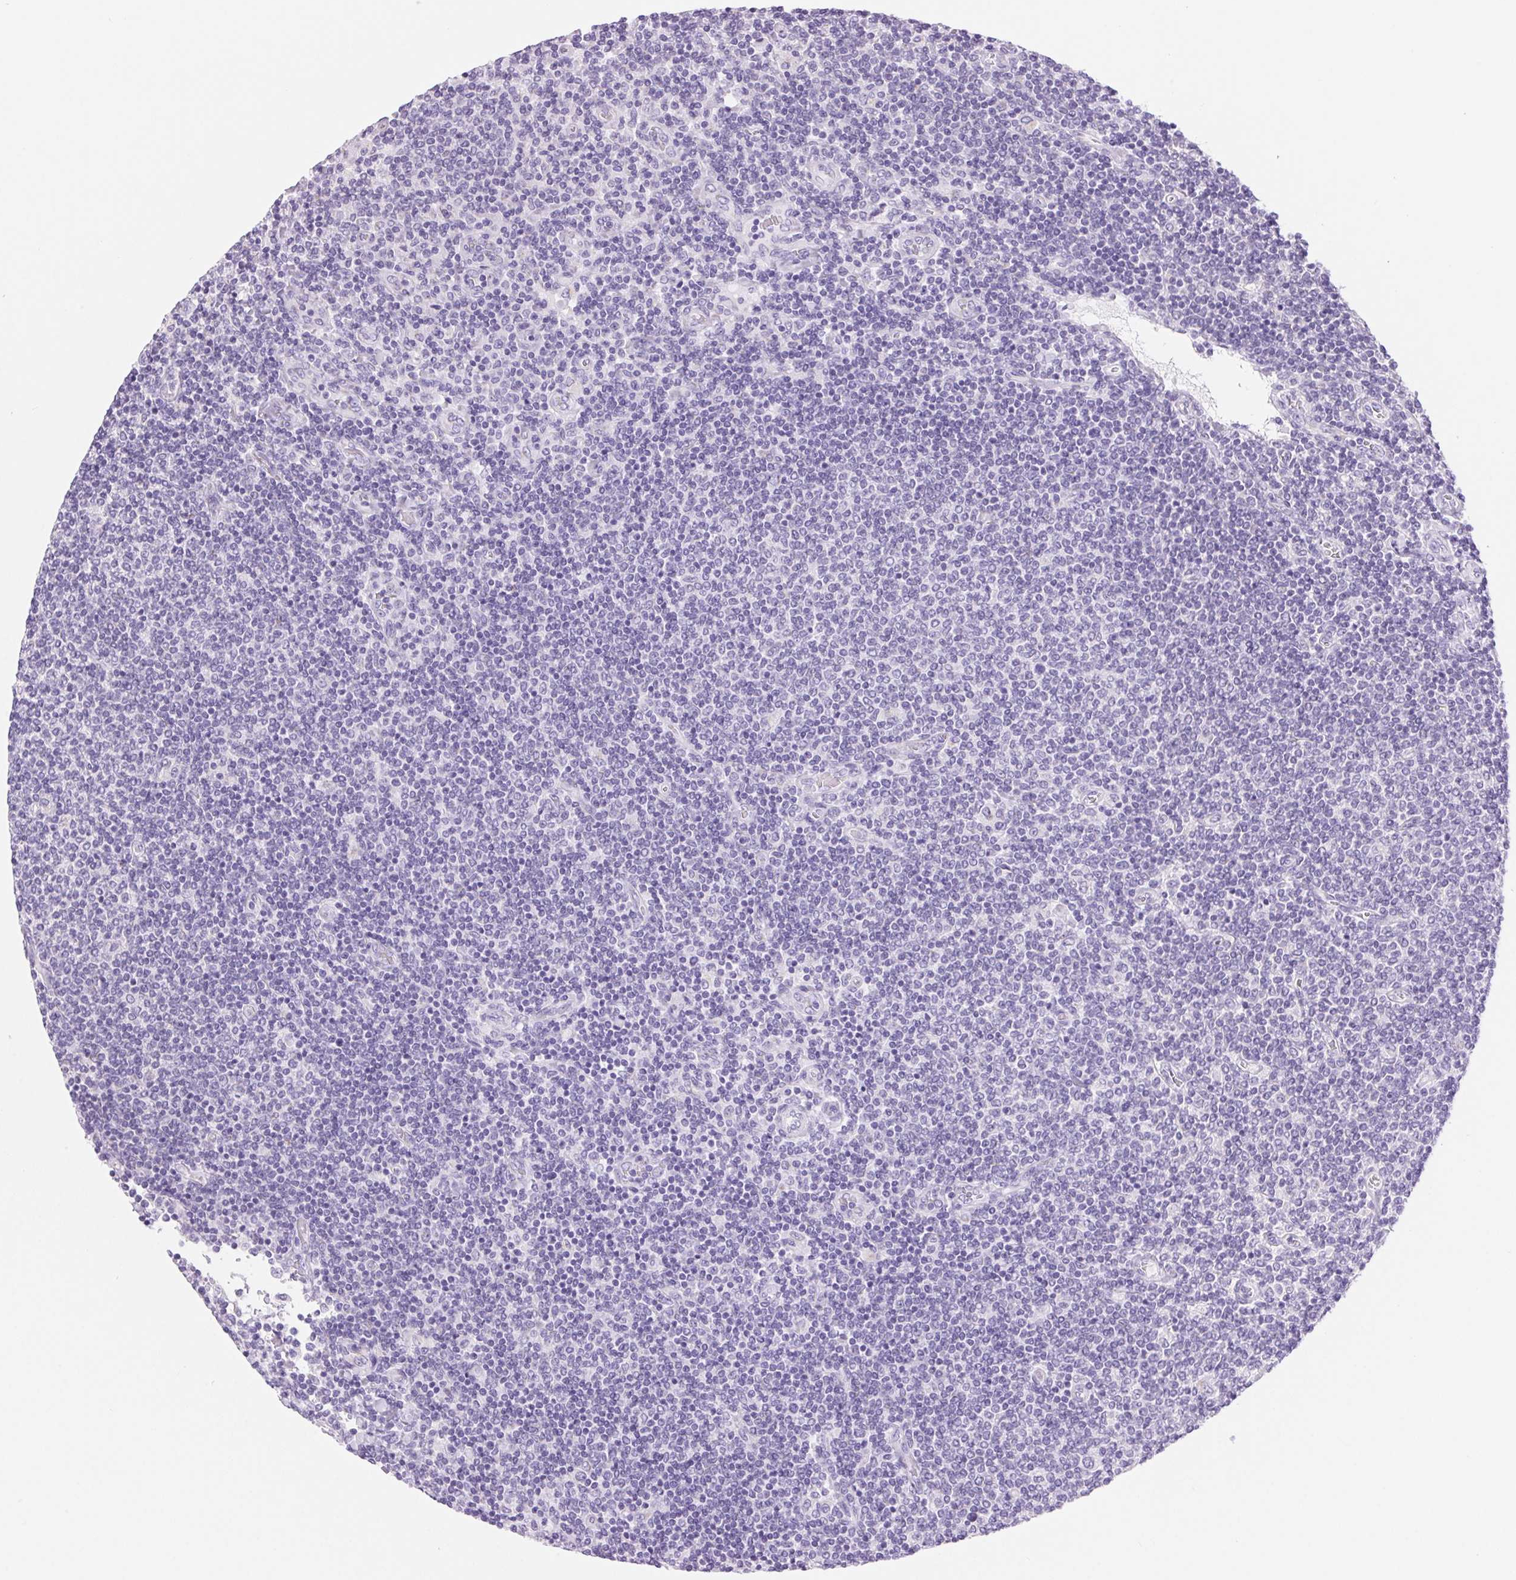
{"staining": {"intensity": "negative", "quantity": "none", "location": "none"}, "tissue": "lymphoma", "cell_type": "Tumor cells", "image_type": "cancer", "snomed": [{"axis": "morphology", "description": "Malignant lymphoma, non-Hodgkin's type, Low grade"}, {"axis": "topography", "description": "Lymph node"}], "caption": "Immunohistochemistry histopathology image of neoplastic tissue: human low-grade malignant lymphoma, non-Hodgkin's type stained with DAB (3,3'-diaminobenzidine) exhibits no significant protein expression in tumor cells.", "gene": "SERPINB3", "patient": {"sex": "male", "age": 52}}